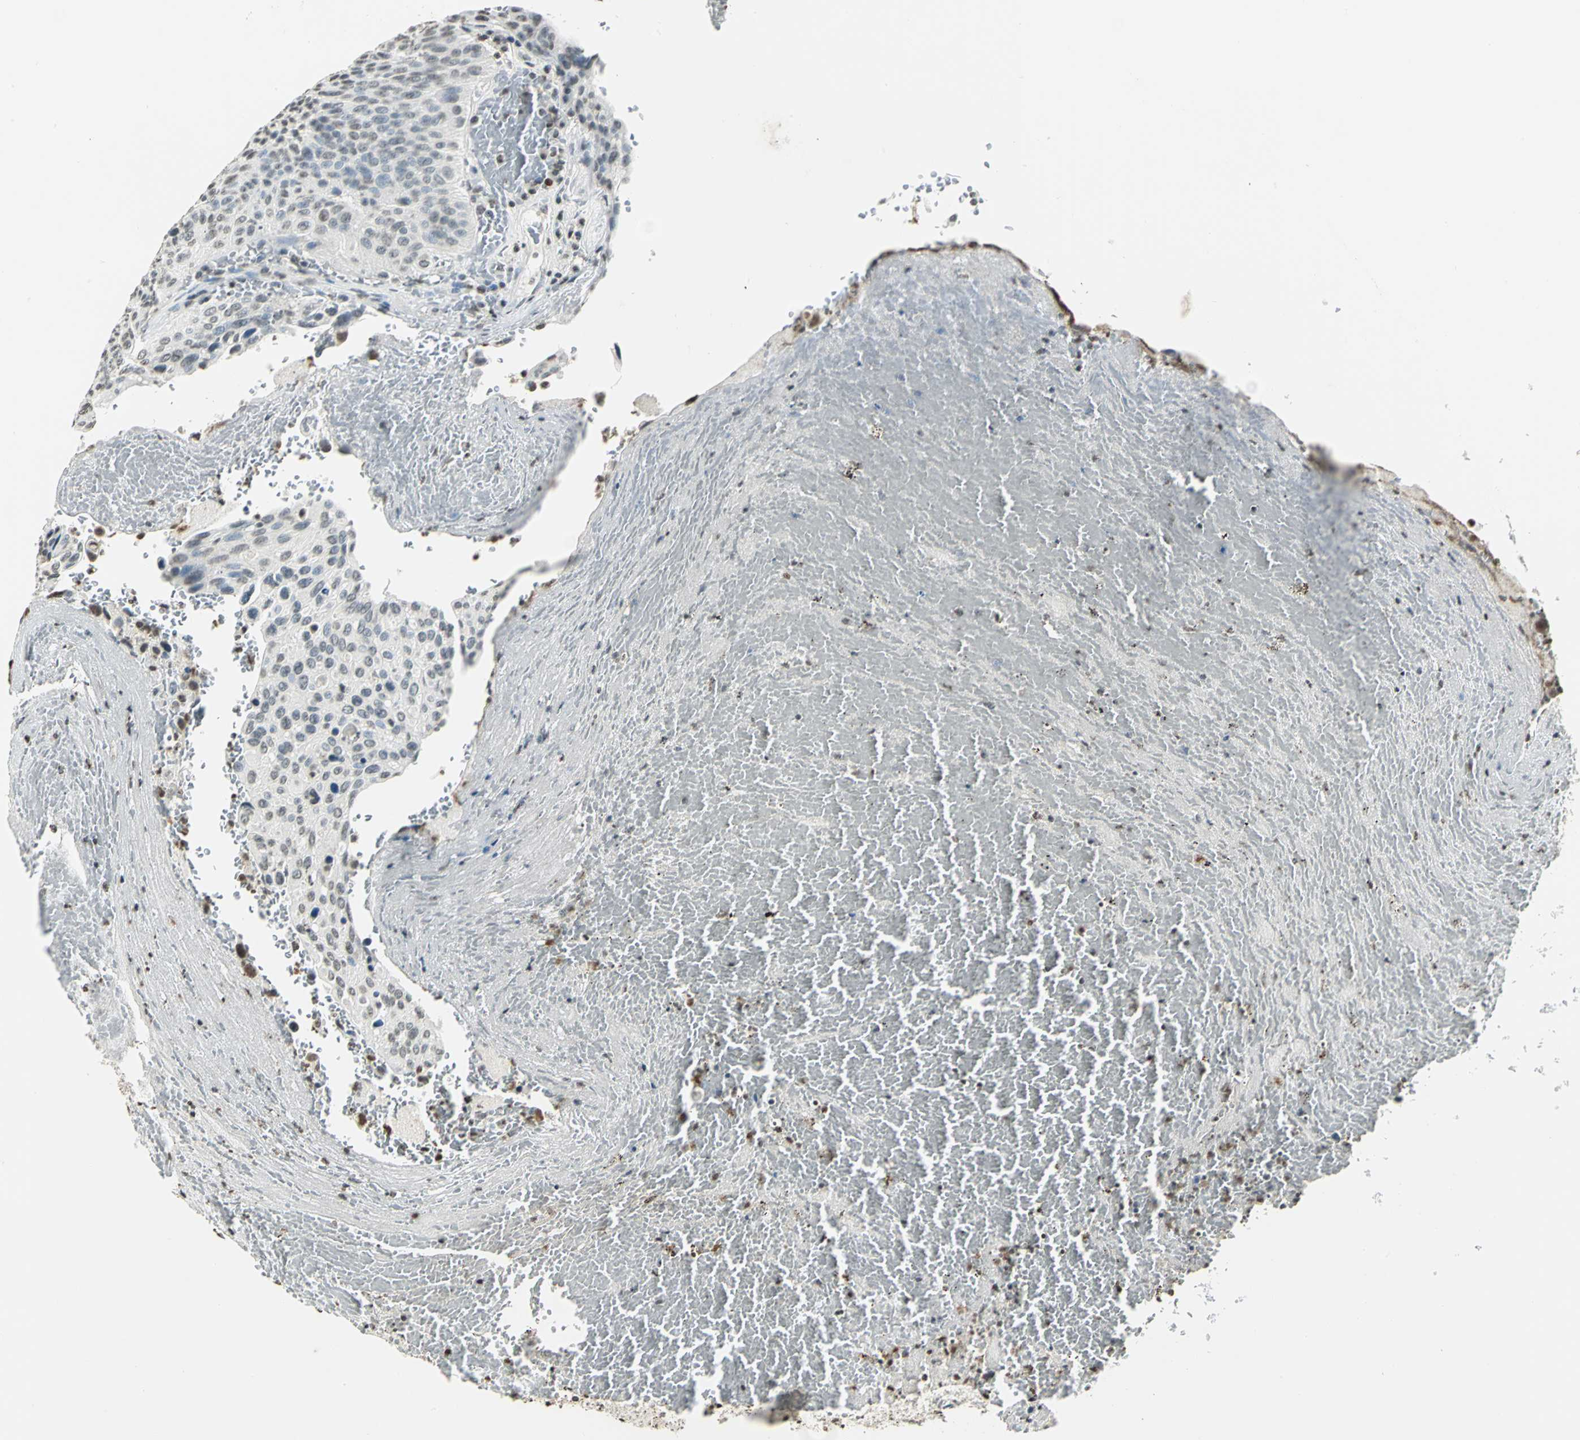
{"staining": {"intensity": "weak", "quantity": "<25%", "location": "nuclear"}, "tissue": "urothelial cancer", "cell_type": "Tumor cells", "image_type": "cancer", "snomed": [{"axis": "morphology", "description": "Urothelial carcinoma, High grade"}, {"axis": "topography", "description": "Urinary bladder"}], "caption": "Protein analysis of urothelial cancer shows no significant positivity in tumor cells.", "gene": "MCM4", "patient": {"sex": "male", "age": 66}}